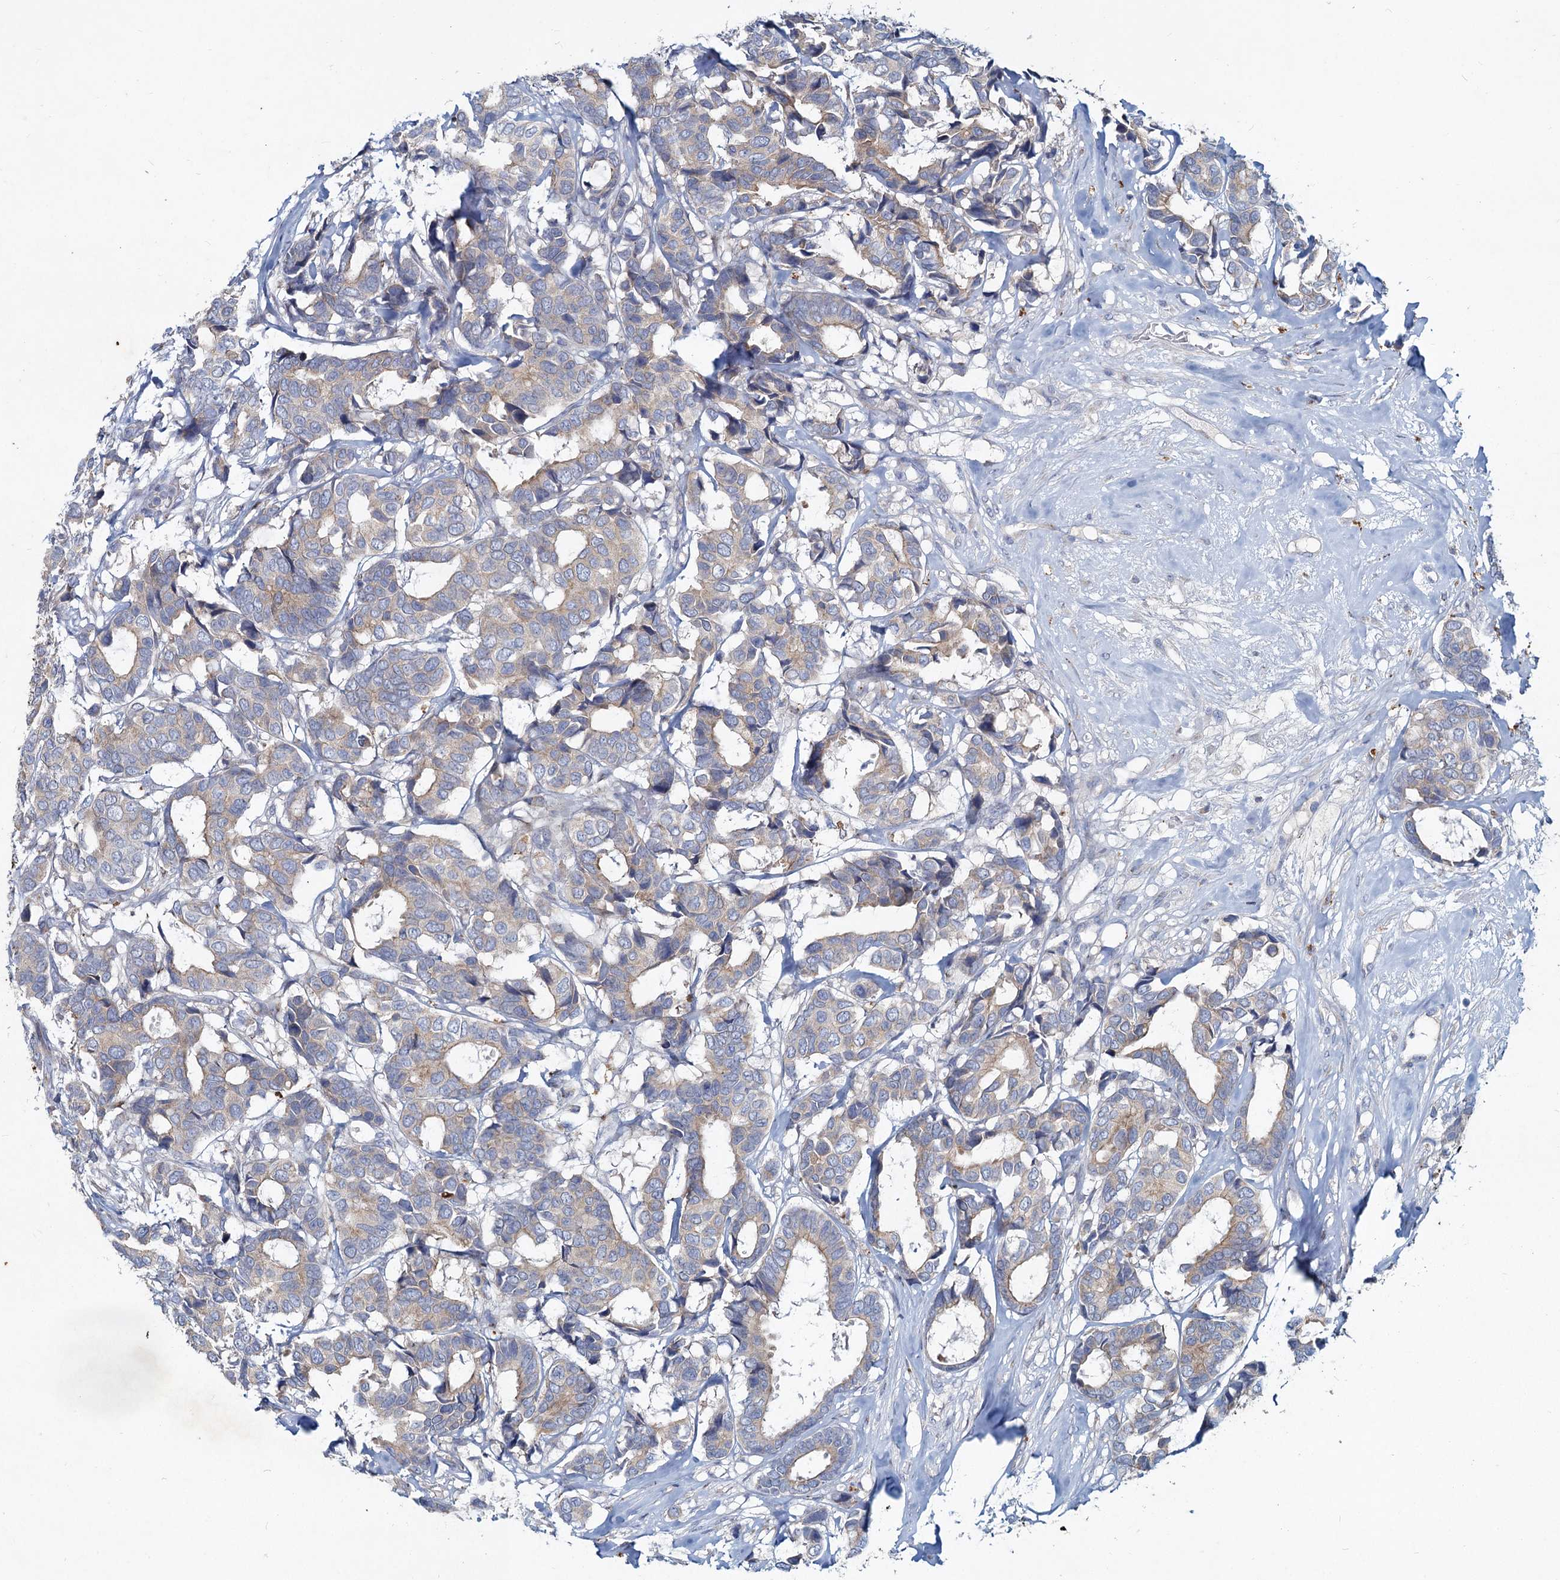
{"staining": {"intensity": "weak", "quantity": "25%-75%", "location": "cytoplasmic/membranous"}, "tissue": "breast cancer", "cell_type": "Tumor cells", "image_type": "cancer", "snomed": [{"axis": "morphology", "description": "Duct carcinoma"}, {"axis": "topography", "description": "Breast"}], "caption": "Weak cytoplasmic/membranous positivity is identified in about 25%-75% of tumor cells in breast cancer (intraductal carcinoma). The staining was performed using DAB (3,3'-diaminobenzidine) to visualize the protein expression in brown, while the nuclei were stained in blue with hematoxylin (Magnification: 20x).", "gene": "TMX2", "patient": {"sex": "female", "age": 87}}